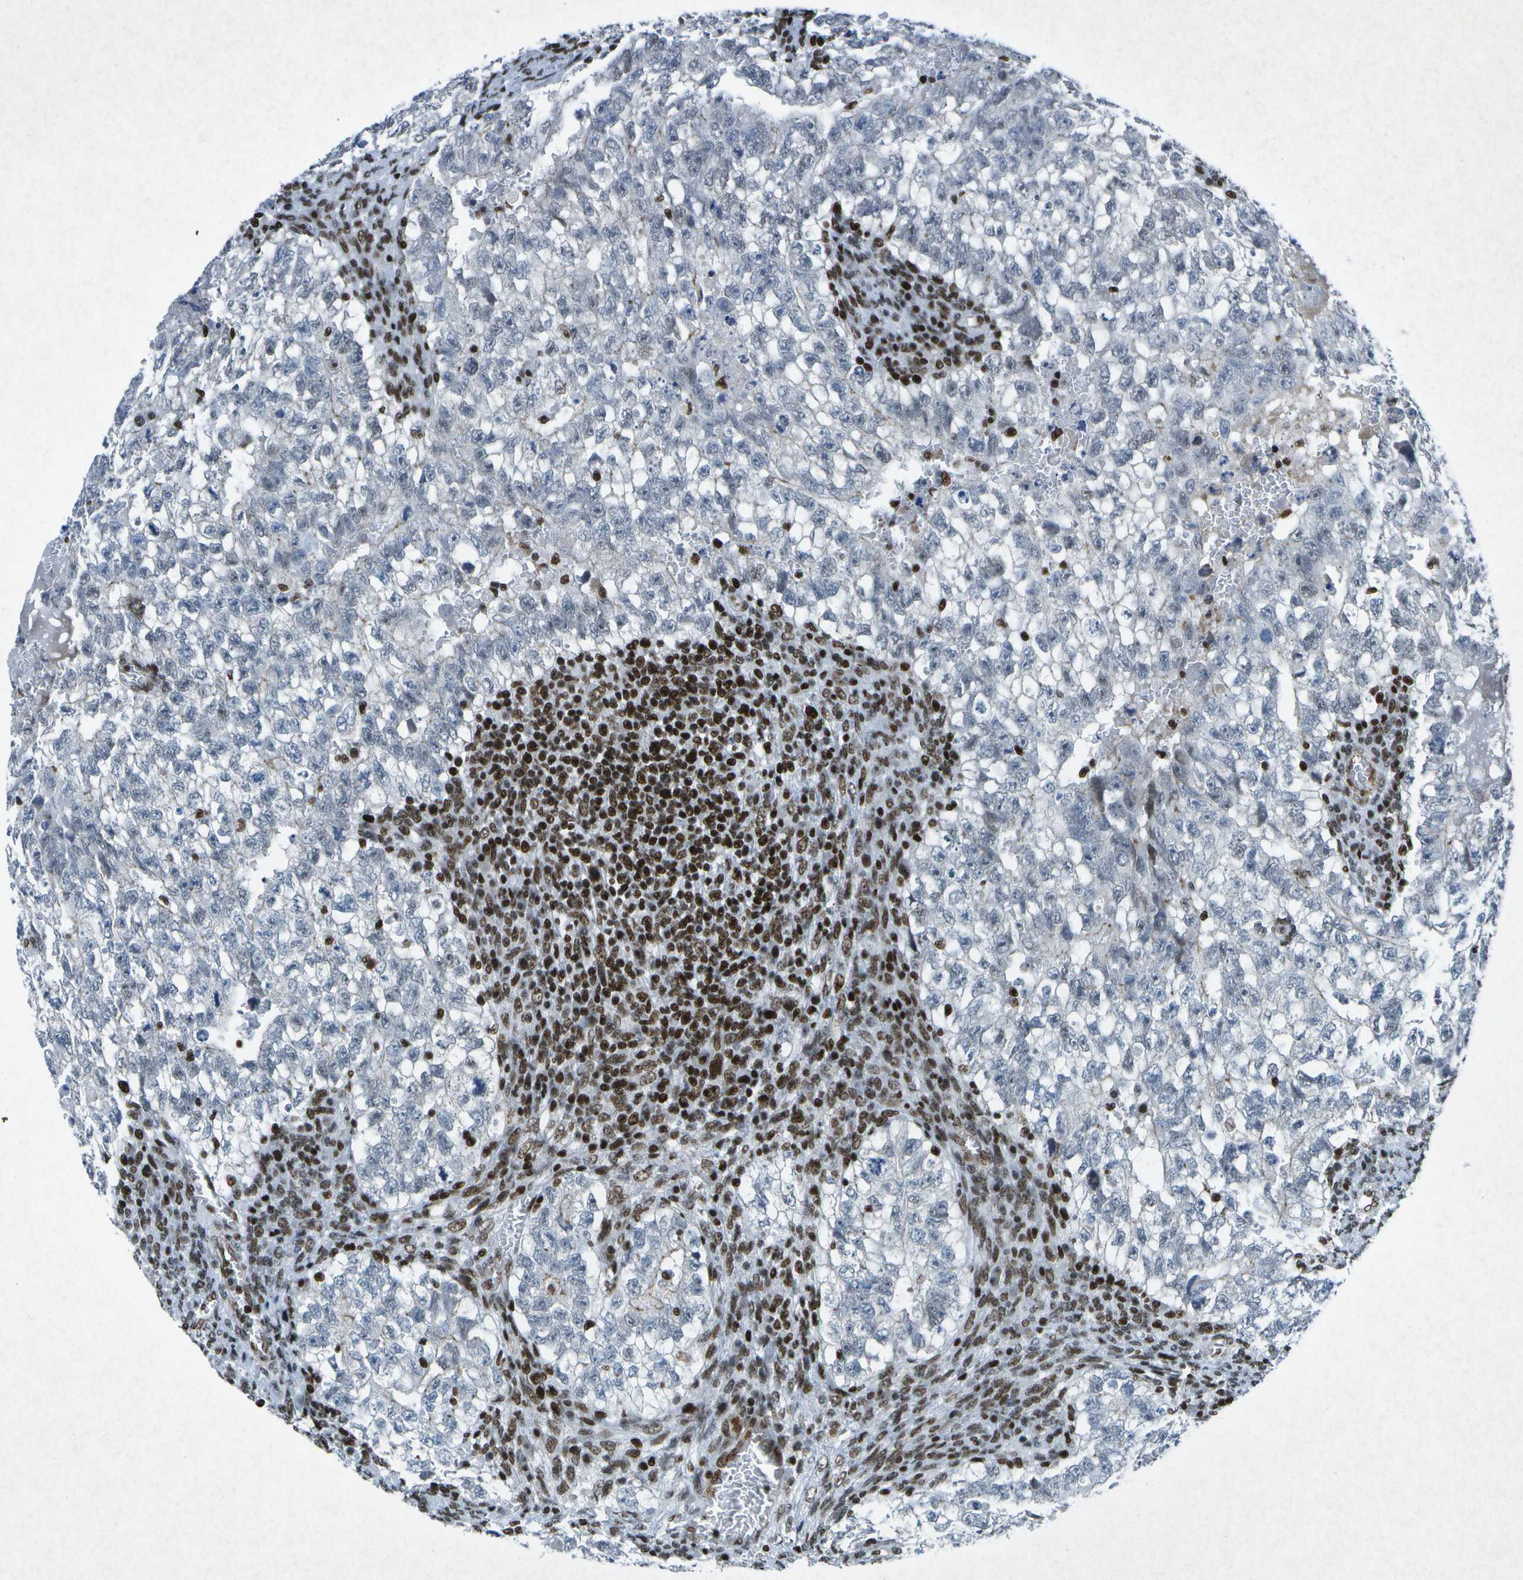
{"staining": {"intensity": "negative", "quantity": "none", "location": "none"}, "tissue": "testis cancer", "cell_type": "Tumor cells", "image_type": "cancer", "snomed": [{"axis": "morphology", "description": "Seminoma, NOS"}, {"axis": "morphology", "description": "Carcinoma, Embryonal, NOS"}, {"axis": "topography", "description": "Testis"}], "caption": "The micrograph exhibits no staining of tumor cells in testis cancer (embryonal carcinoma). Brightfield microscopy of IHC stained with DAB (3,3'-diaminobenzidine) (brown) and hematoxylin (blue), captured at high magnification.", "gene": "MTA2", "patient": {"sex": "male", "age": 38}}